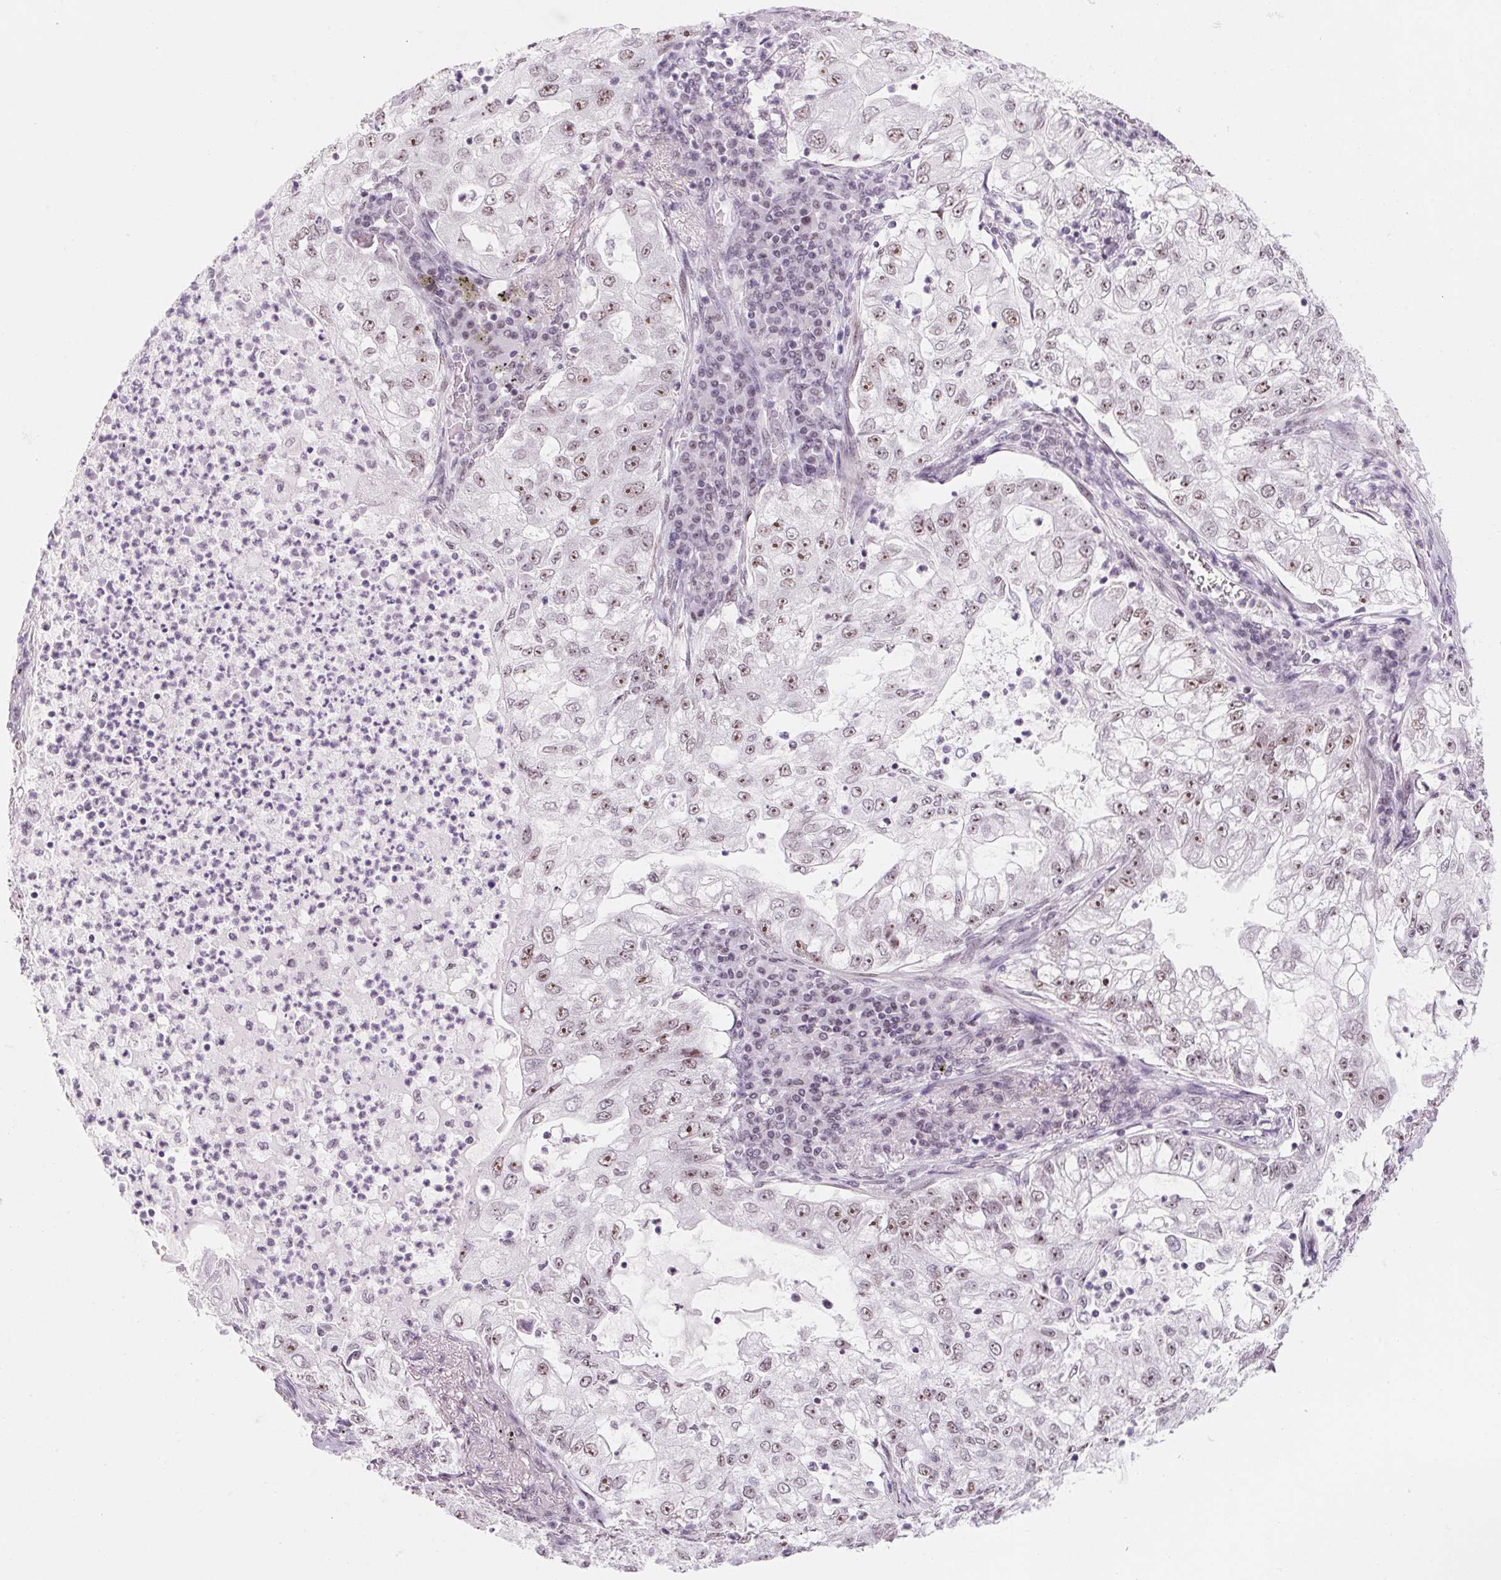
{"staining": {"intensity": "moderate", "quantity": ">75%", "location": "nuclear"}, "tissue": "lung cancer", "cell_type": "Tumor cells", "image_type": "cancer", "snomed": [{"axis": "morphology", "description": "Adenocarcinoma, NOS"}, {"axis": "topography", "description": "Lung"}], "caption": "Immunohistochemical staining of adenocarcinoma (lung) displays medium levels of moderate nuclear protein expression in approximately >75% of tumor cells.", "gene": "ZIC4", "patient": {"sex": "female", "age": 73}}